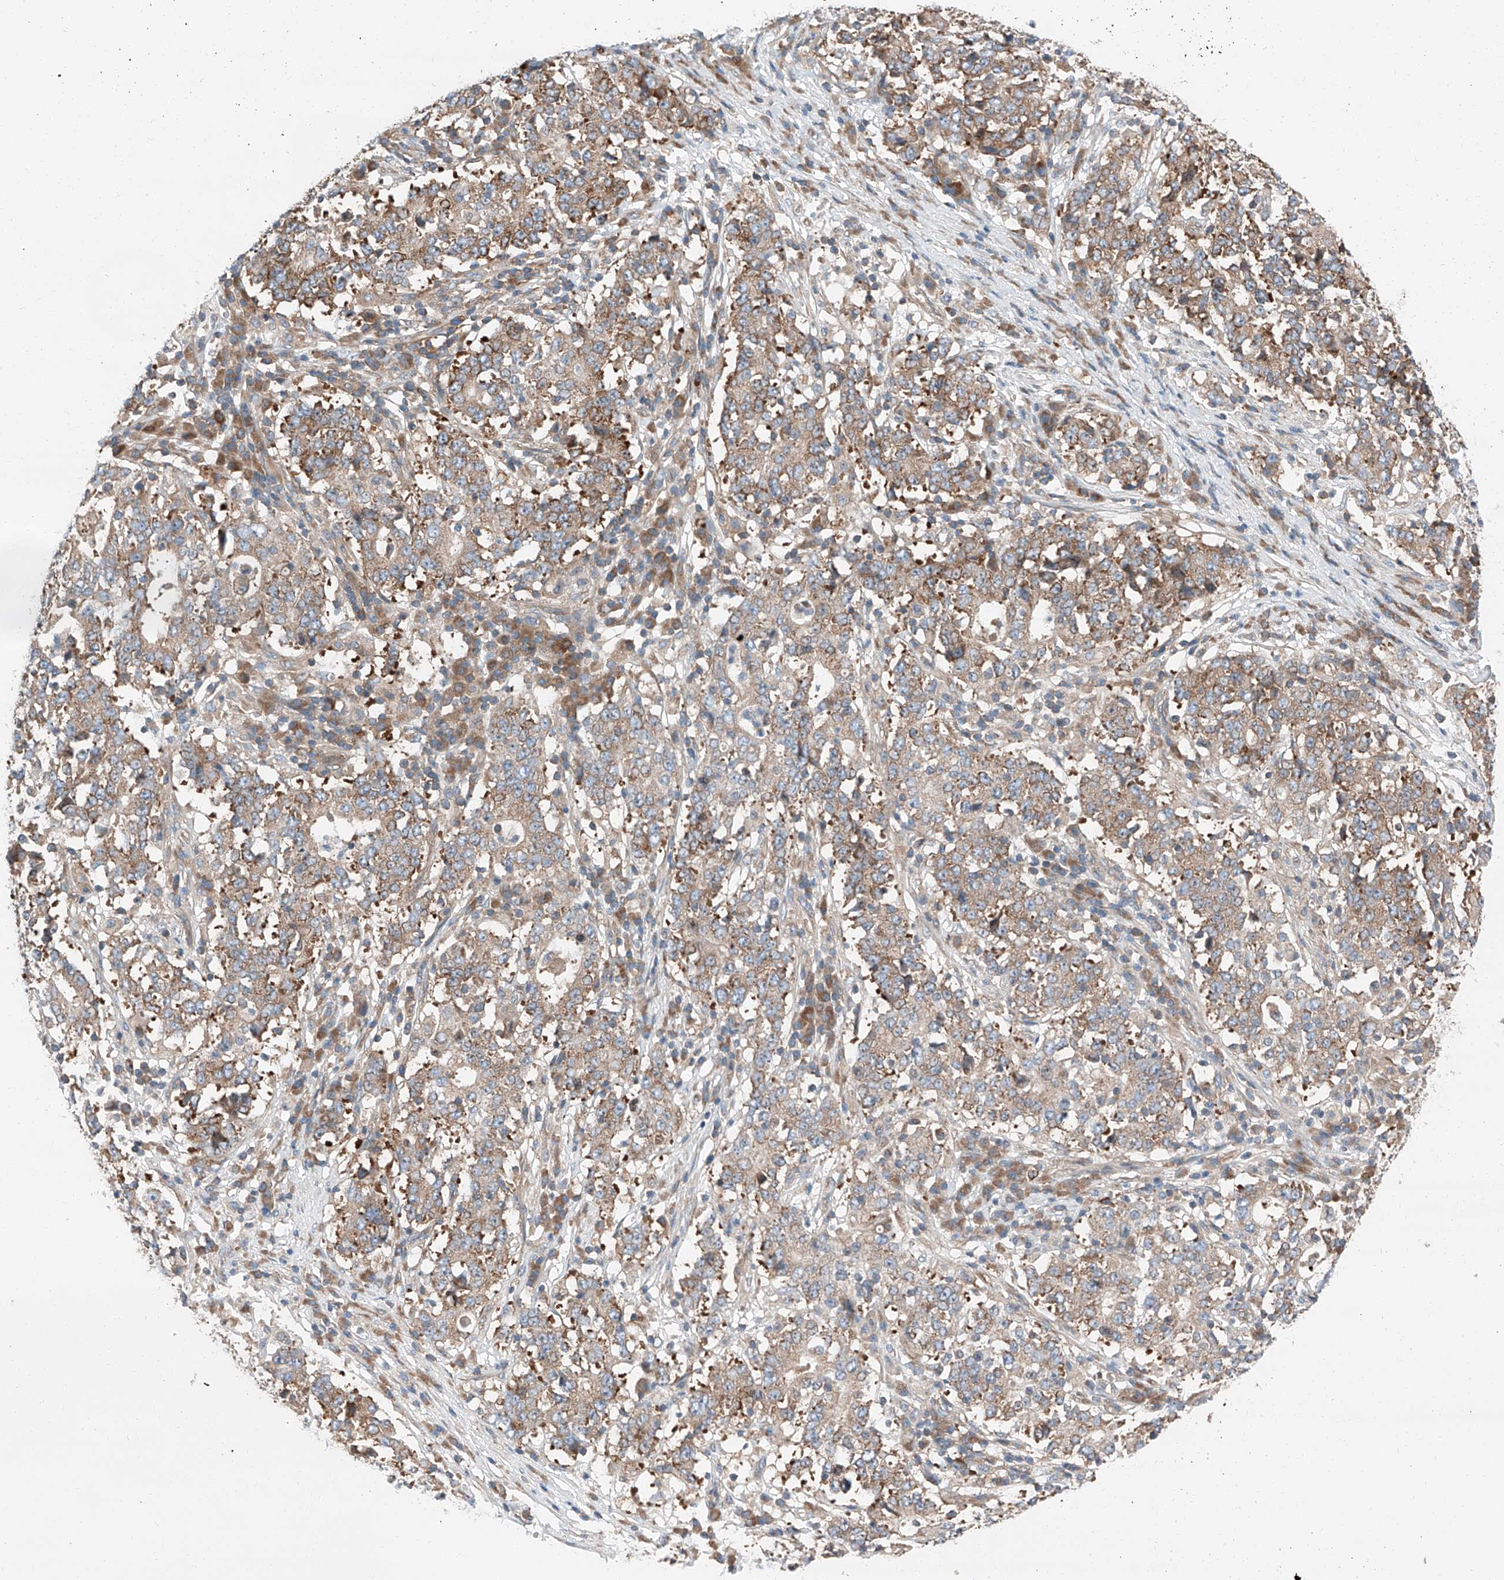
{"staining": {"intensity": "moderate", "quantity": ">75%", "location": "cytoplasmic/membranous"}, "tissue": "stomach cancer", "cell_type": "Tumor cells", "image_type": "cancer", "snomed": [{"axis": "morphology", "description": "Adenocarcinoma, NOS"}, {"axis": "topography", "description": "Stomach"}], "caption": "Stomach adenocarcinoma stained with a protein marker reveals moderate staining in tumor cells.", "gene": "ZC3H15", "patient": {"sex": "male", "age": 59}}